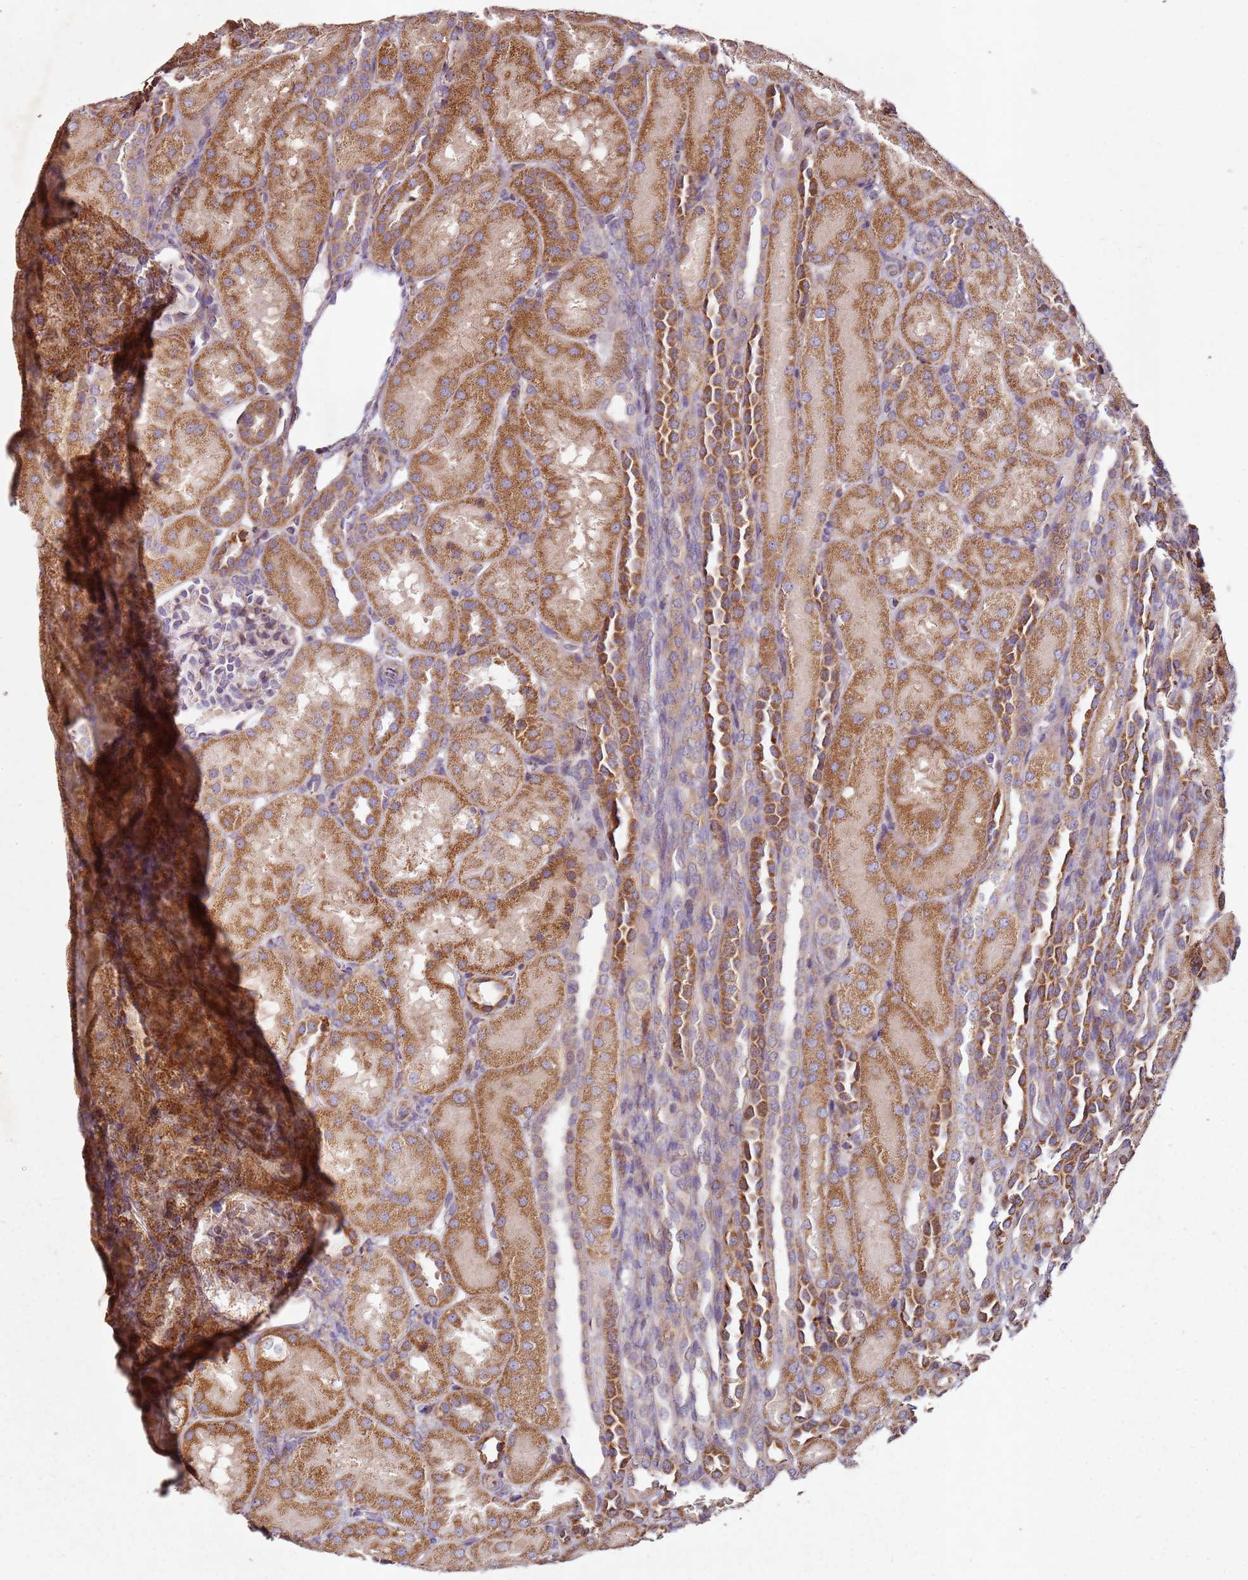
{"staining": {"intensity": "moderate", "quantity": "25%-75%", "location": "cytoplasmic/membranous"}, "tissue": "kidney", "cell_type": "Cells in glomeruli", "image_type": "normal", "snomed": [{"axis": "morphology", "description": "Normal tissue, NOS"}, {"axis": "topography", "description": "Kidney"}], "caption": "Immunohistochemistry staining of benign kidney, which exhibits medium levels of moderate cytoplasmic/membranous expression in about 25%-75% of cells in glomeruli indicating moderate cytoplasmic/membranous protein positivity. The staining was performed using DAB (3,3'-diaminobenzidine) (brown) for protein detection and nuclei were counterstained in hematoxylin (blue).", "gene": "ARFRP1", "patient": {"sex": "male", "age": 1}}